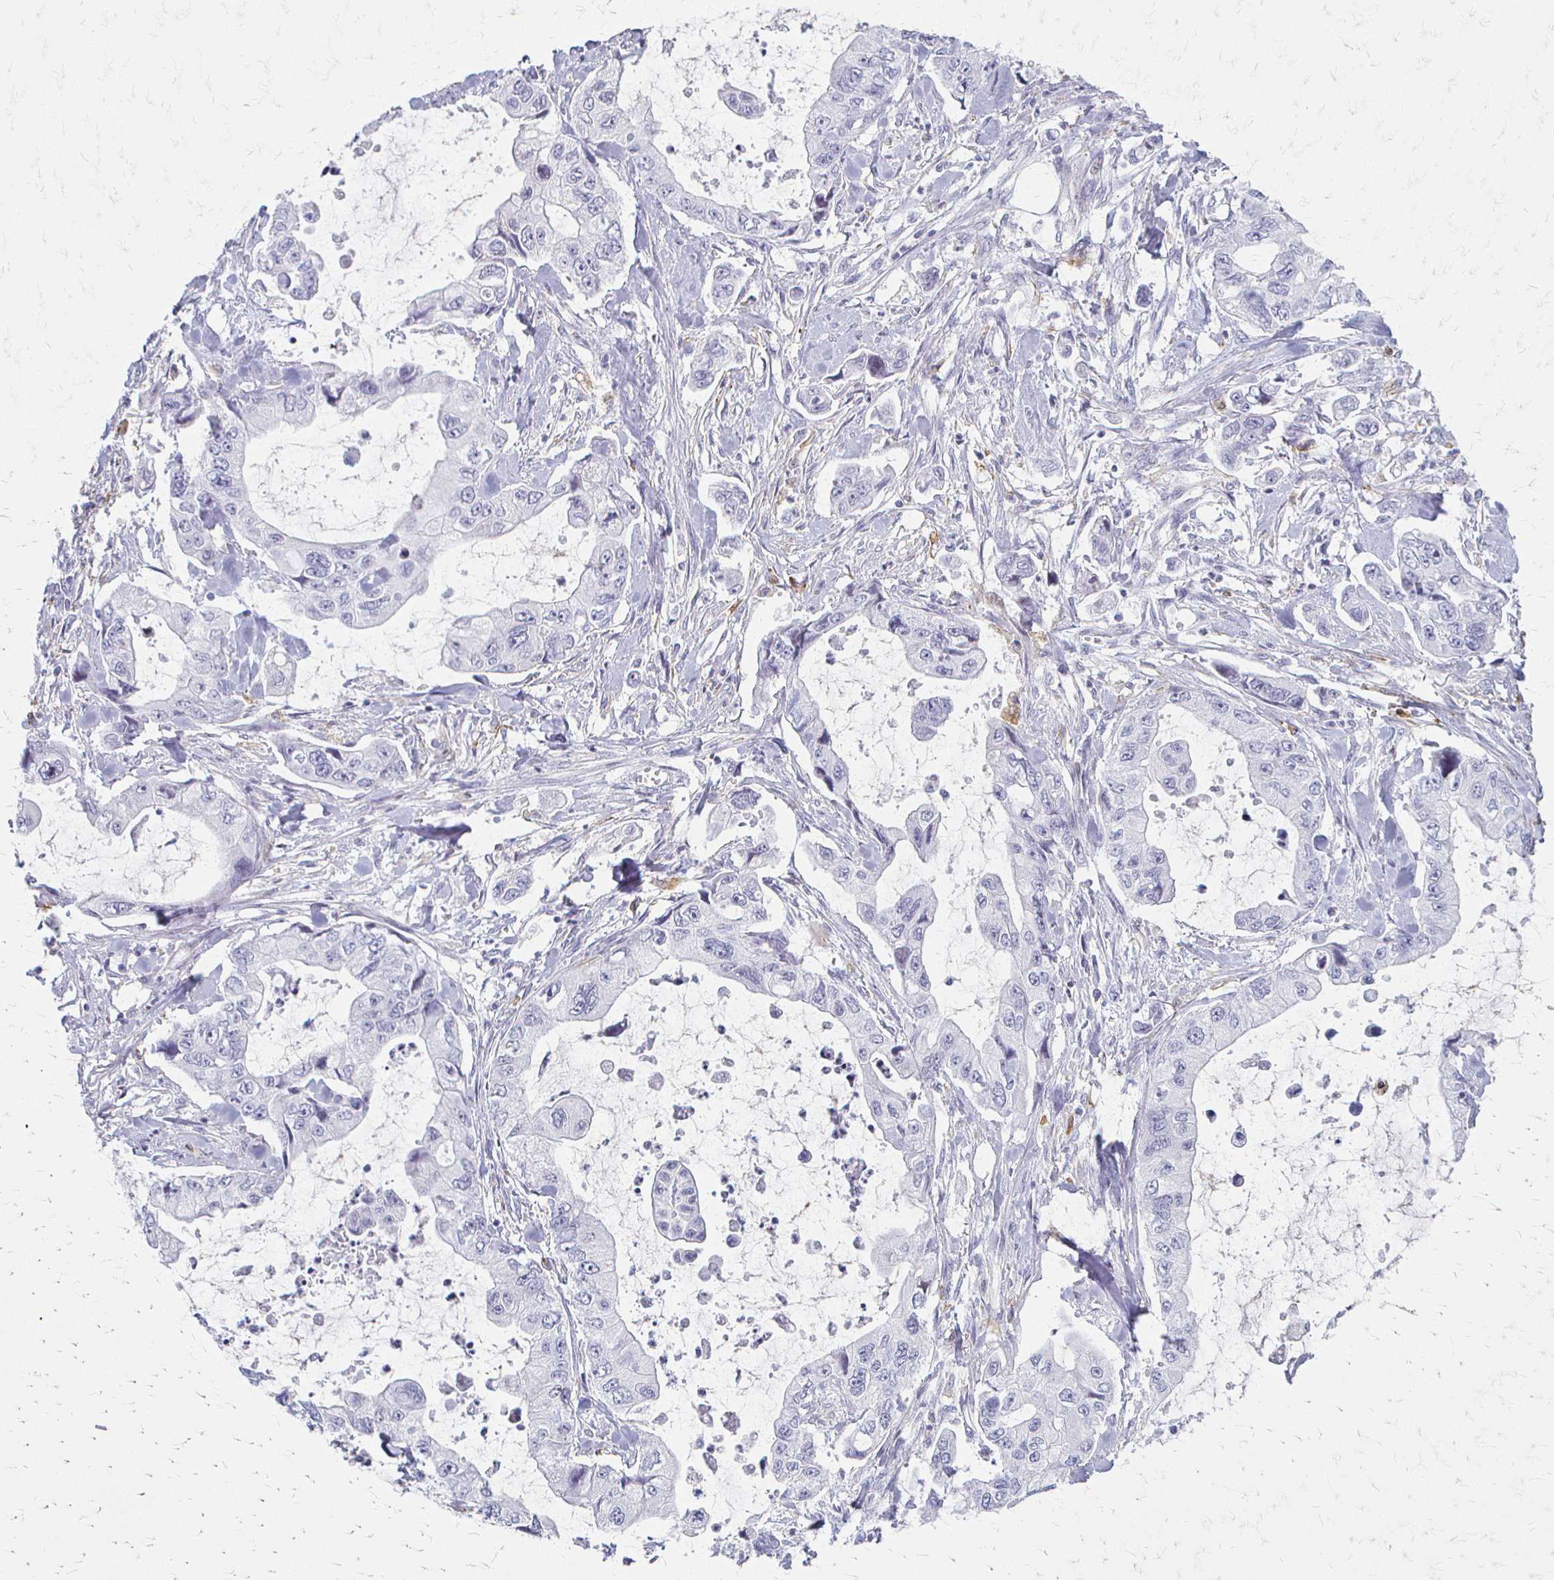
{"staining": {"intensity": "negative", "quantity": "none", "location": "none"}, "tissue": "stomach cancer", "cell_type": "Tumor cells", "image_type": "cancer", "snomed": [{"axis": "morphology", "description": "Adenocarcinoma, NOS"}, {"axis": "topography", "description": "Pancreas"}, {"axis": "topography", "description": "Stomach, upper"}, {"axis": "topography", "description": "Stomach"}], "caption": "Immunohistochemistry image of human adenocarcinoma (stomach) stained for a protein (brown), which displays no staining in tumor cells.", "gene": "ACP5", "patient": {"sex": "male", "age": 77}}